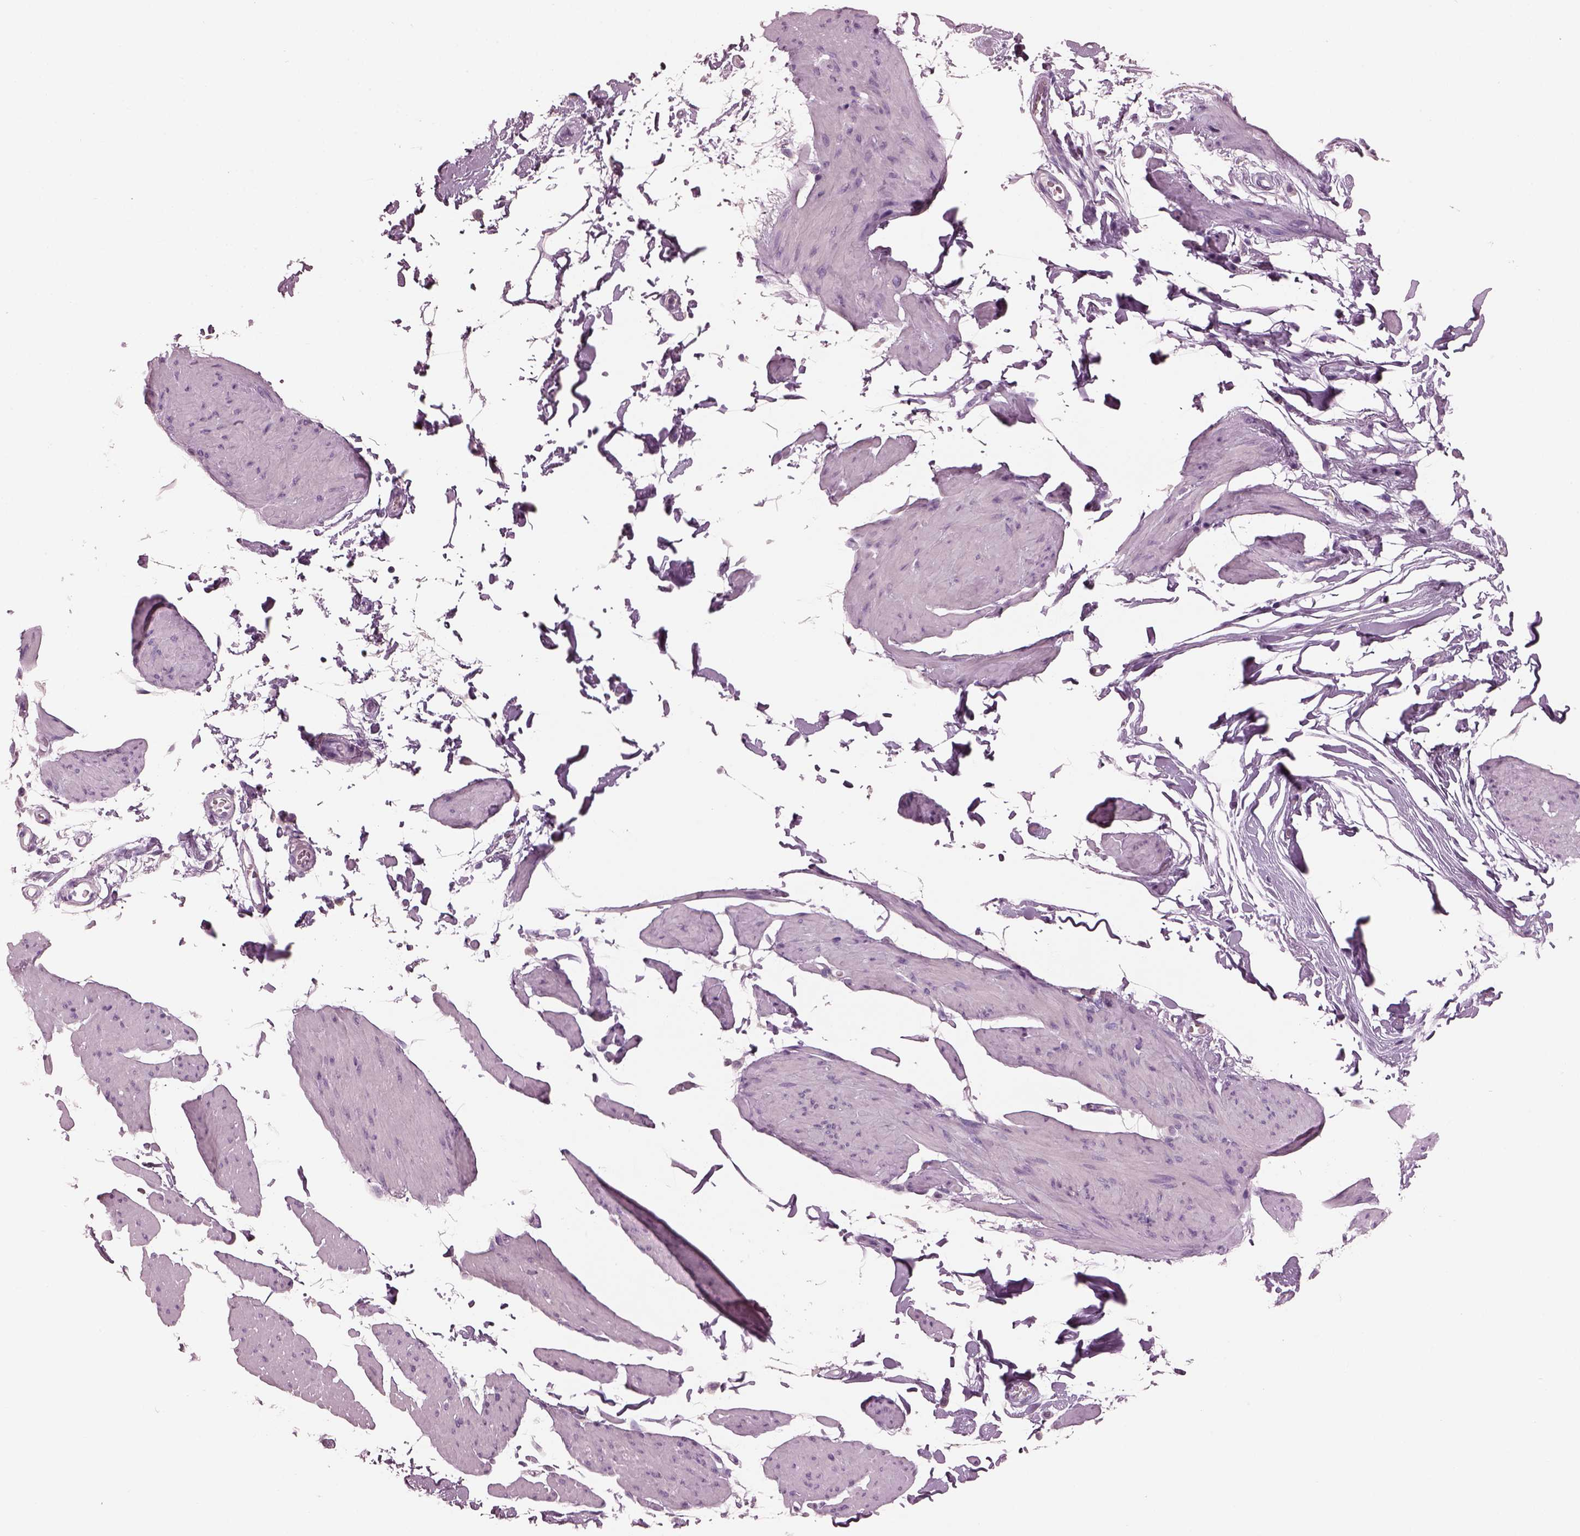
{"staining": {"intensity": "negative", "quantity": "none", "location": "none"}, "tissue": "smooth muscle", "cell_type": "Smooth muscle cells", "image_type": "normal", "snomed": [{"axis": "morphology", "description": "Normal tissue, NOS"}, {"axis": "topography", "description": "Adipose tissue"}, {"axis": "topography", "description": "Smooth muscle"}, {"axis": "topography", "description": "Peripheral nerve tissue"}], "caption": "High magnification brightfield microscopy of unremarkable smooth muscle stained with DAB (brown) and counterstained with hematoxylin (blue): smooth muscle cells show no significant positivity.", "gene": "PACRG", "patient": {"sex": "male", "age": 83}}